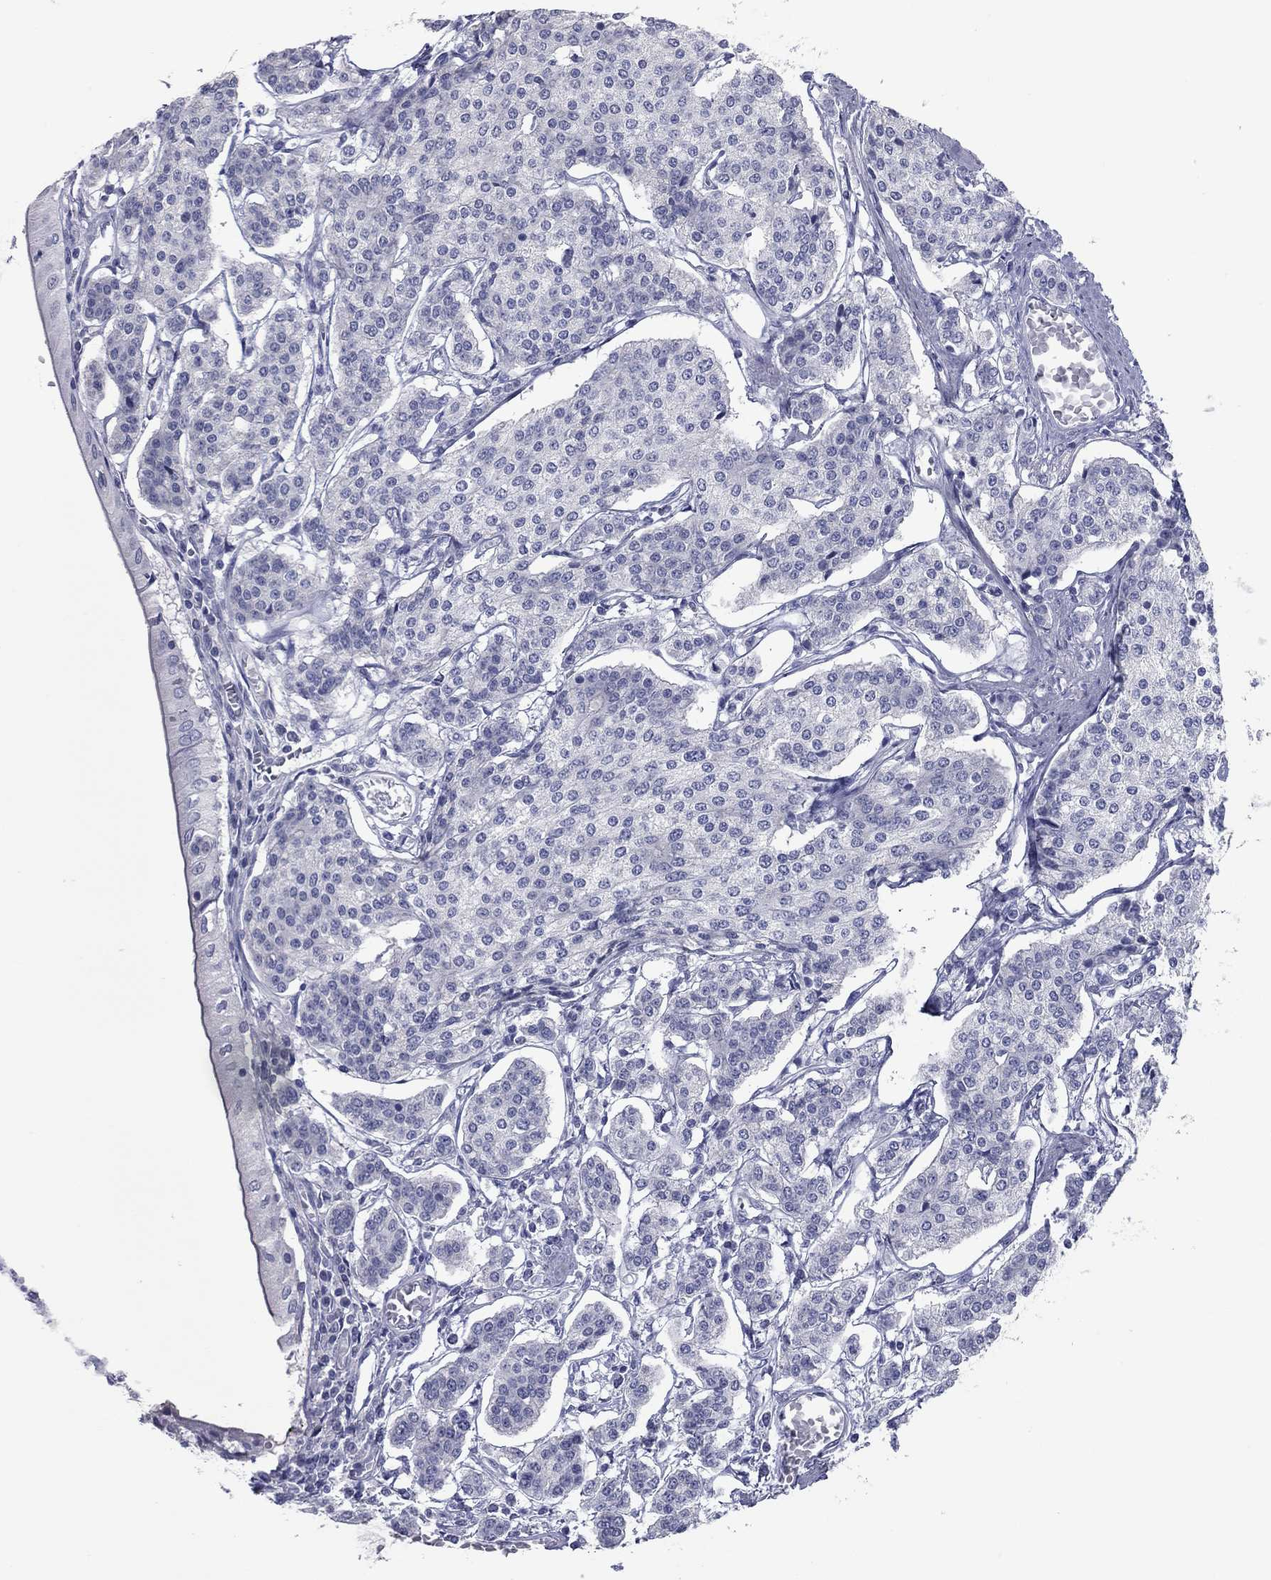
{"staining": {"intensity": "negative", "quantity": "none", "location": "none"}, "tissue": "carcinoid", "cell_type": "Tumor cells", "image_type": "cancer", "snomed": [{"axis": "morphology", "description": "Carcinoid, malignant, NOS"}, {"axis": "topography", "description": "Small intestine"}], "caption": "The micrograph exhibits no significant expression in tumor cells of carcinoid.", "gene": "KIRREL2", "patient": {"sex": "female", "age": 65}}